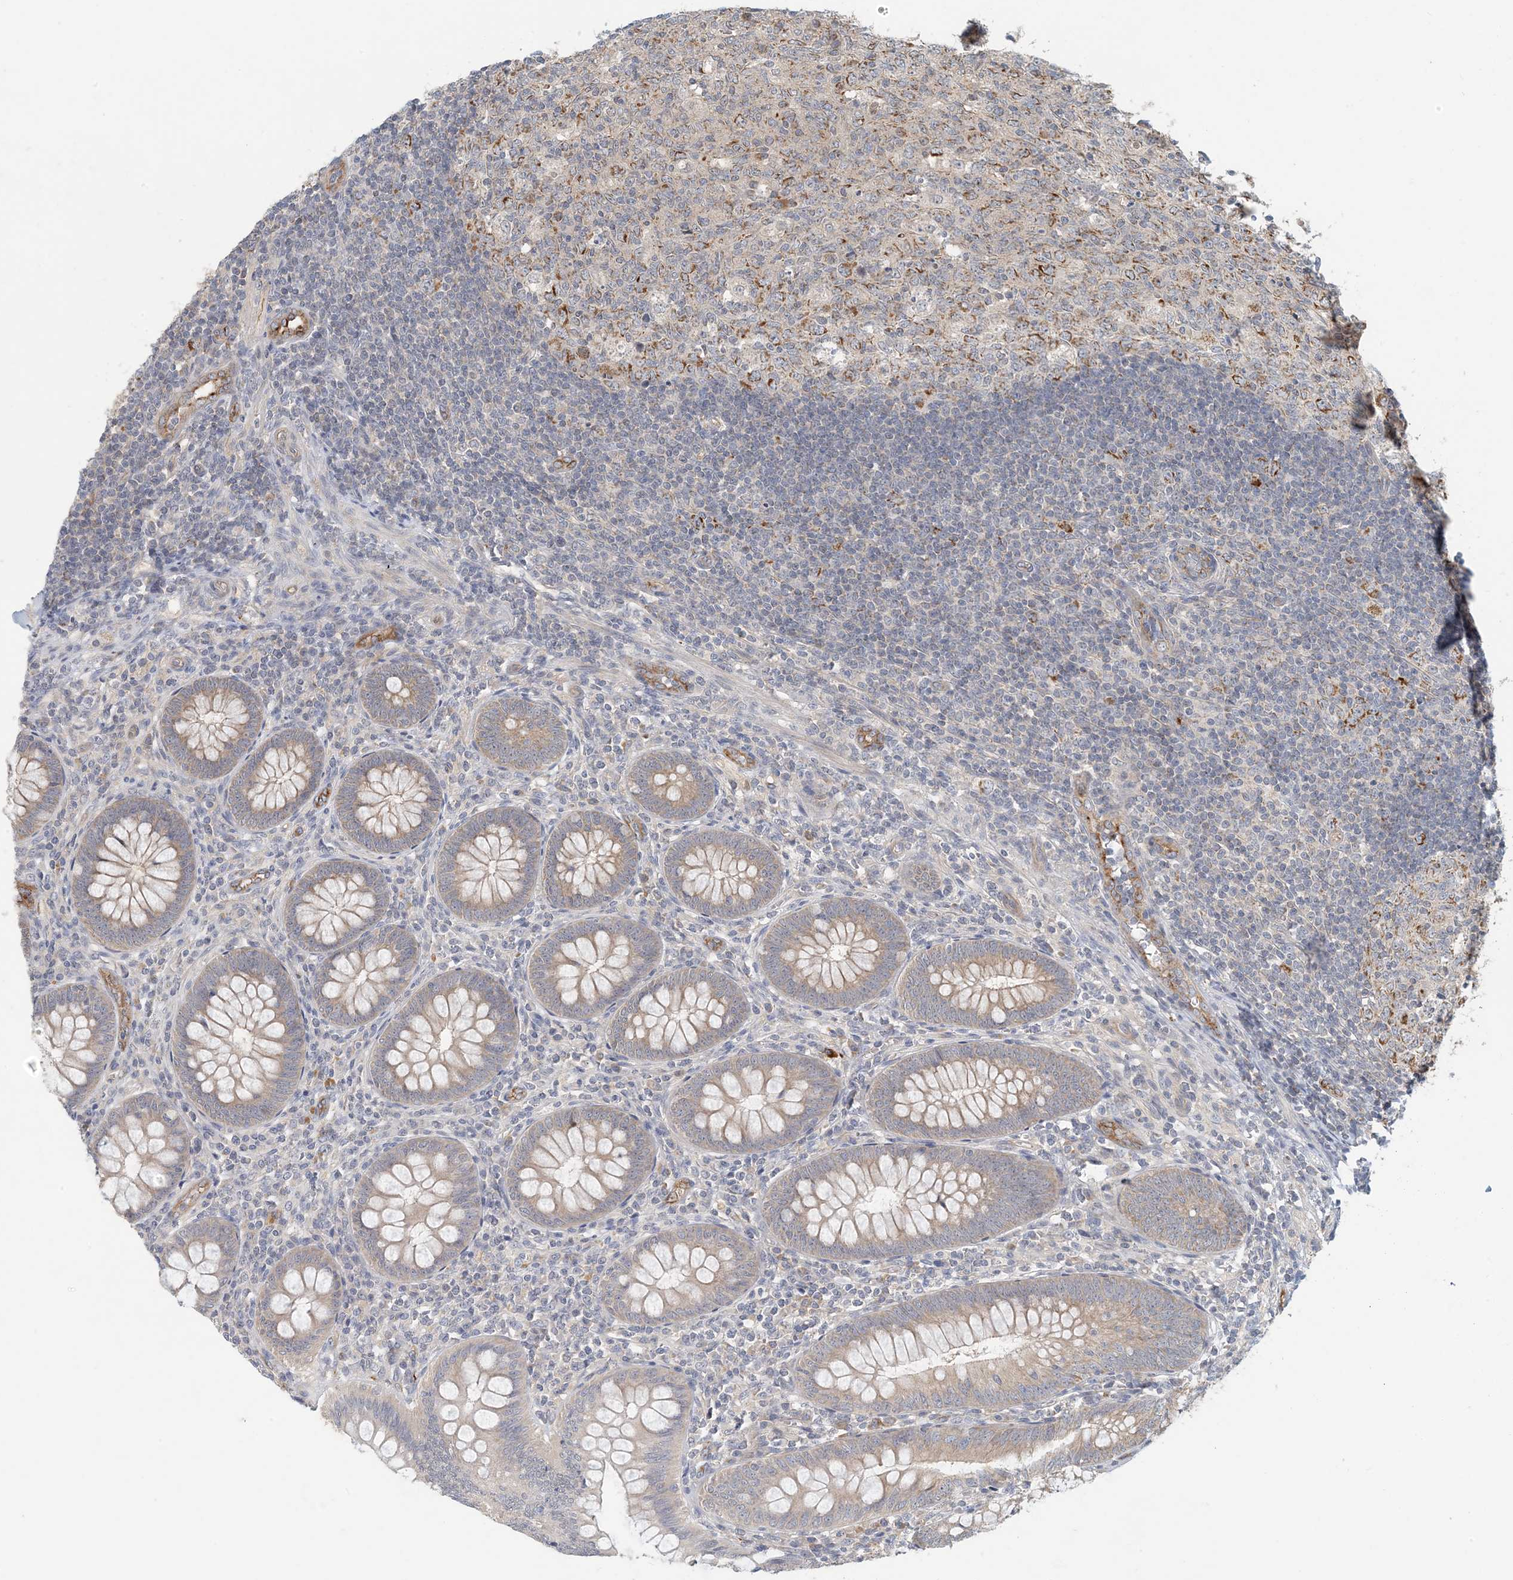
{"staining": {"intensity": "moderate", "quantity": ">75%", "location": "cytoplasmic/membranous"}, "tissue": "appendix", "cell_type": "Glandular cells", "image_type": "normal", "snomed": [{"axis": "morphology", "description": "Normal tissue, NOS"}, {"axis": "topography", "description": "Appendix"}], "caption": "Immunohistochemistry staining of normal appendix, which reveals medium levels of moderate cytoplasmic/membranous positivity in about >75% of glandular cells indicating moderate cytoplasmic/membranous protein staining. The staining was performed using DAB (brown) for protein detection and nuclei were counterstained in hematoxylin (blue).", "gene": "ZBTB3", "patient": {"sex": "male", "age": 14}}